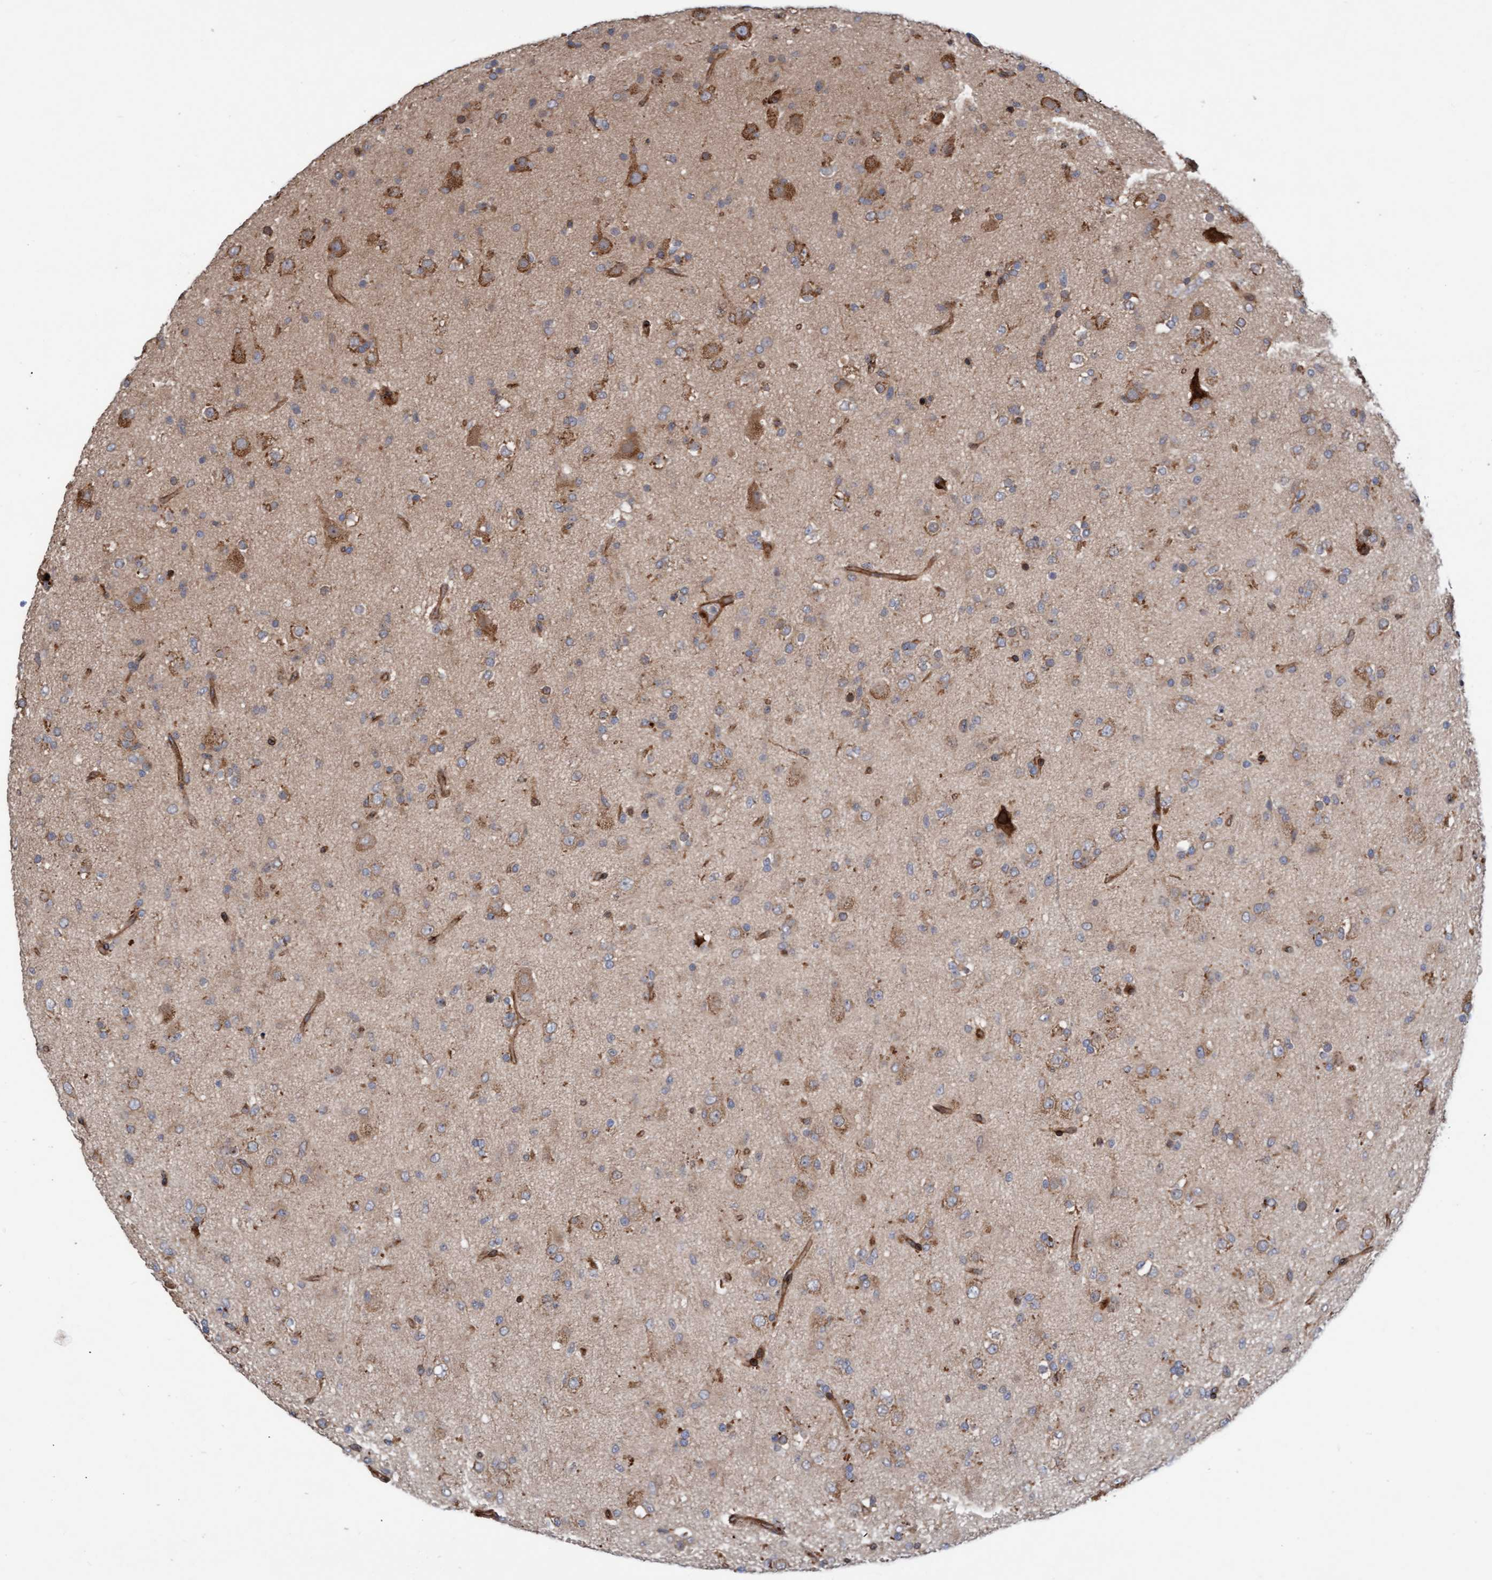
{"staining": {"intensity": "weak", "quantity": "25%-75%", "location": "cytoplasmic/membranous"}, "tissue": "glioma", "cell_type": "Tumor cells", "image_type": "cancer", "snomed": [{"axis": "morphology", "description": "Glioma, malignant, Low grade"}, {"axis": "topography", "description": "Brain"}], "caption": "A low amount of weak cytoplasmic/membranous positivity is identified in approximately 25%-75% of tumor cells in malignant glioma (low-grade) tissue. (brown staining indicates protein expression, while blue staining denotes nuclei).", "gene": "KIAA0753", "patient": {"sex": "male", "age": 65}}